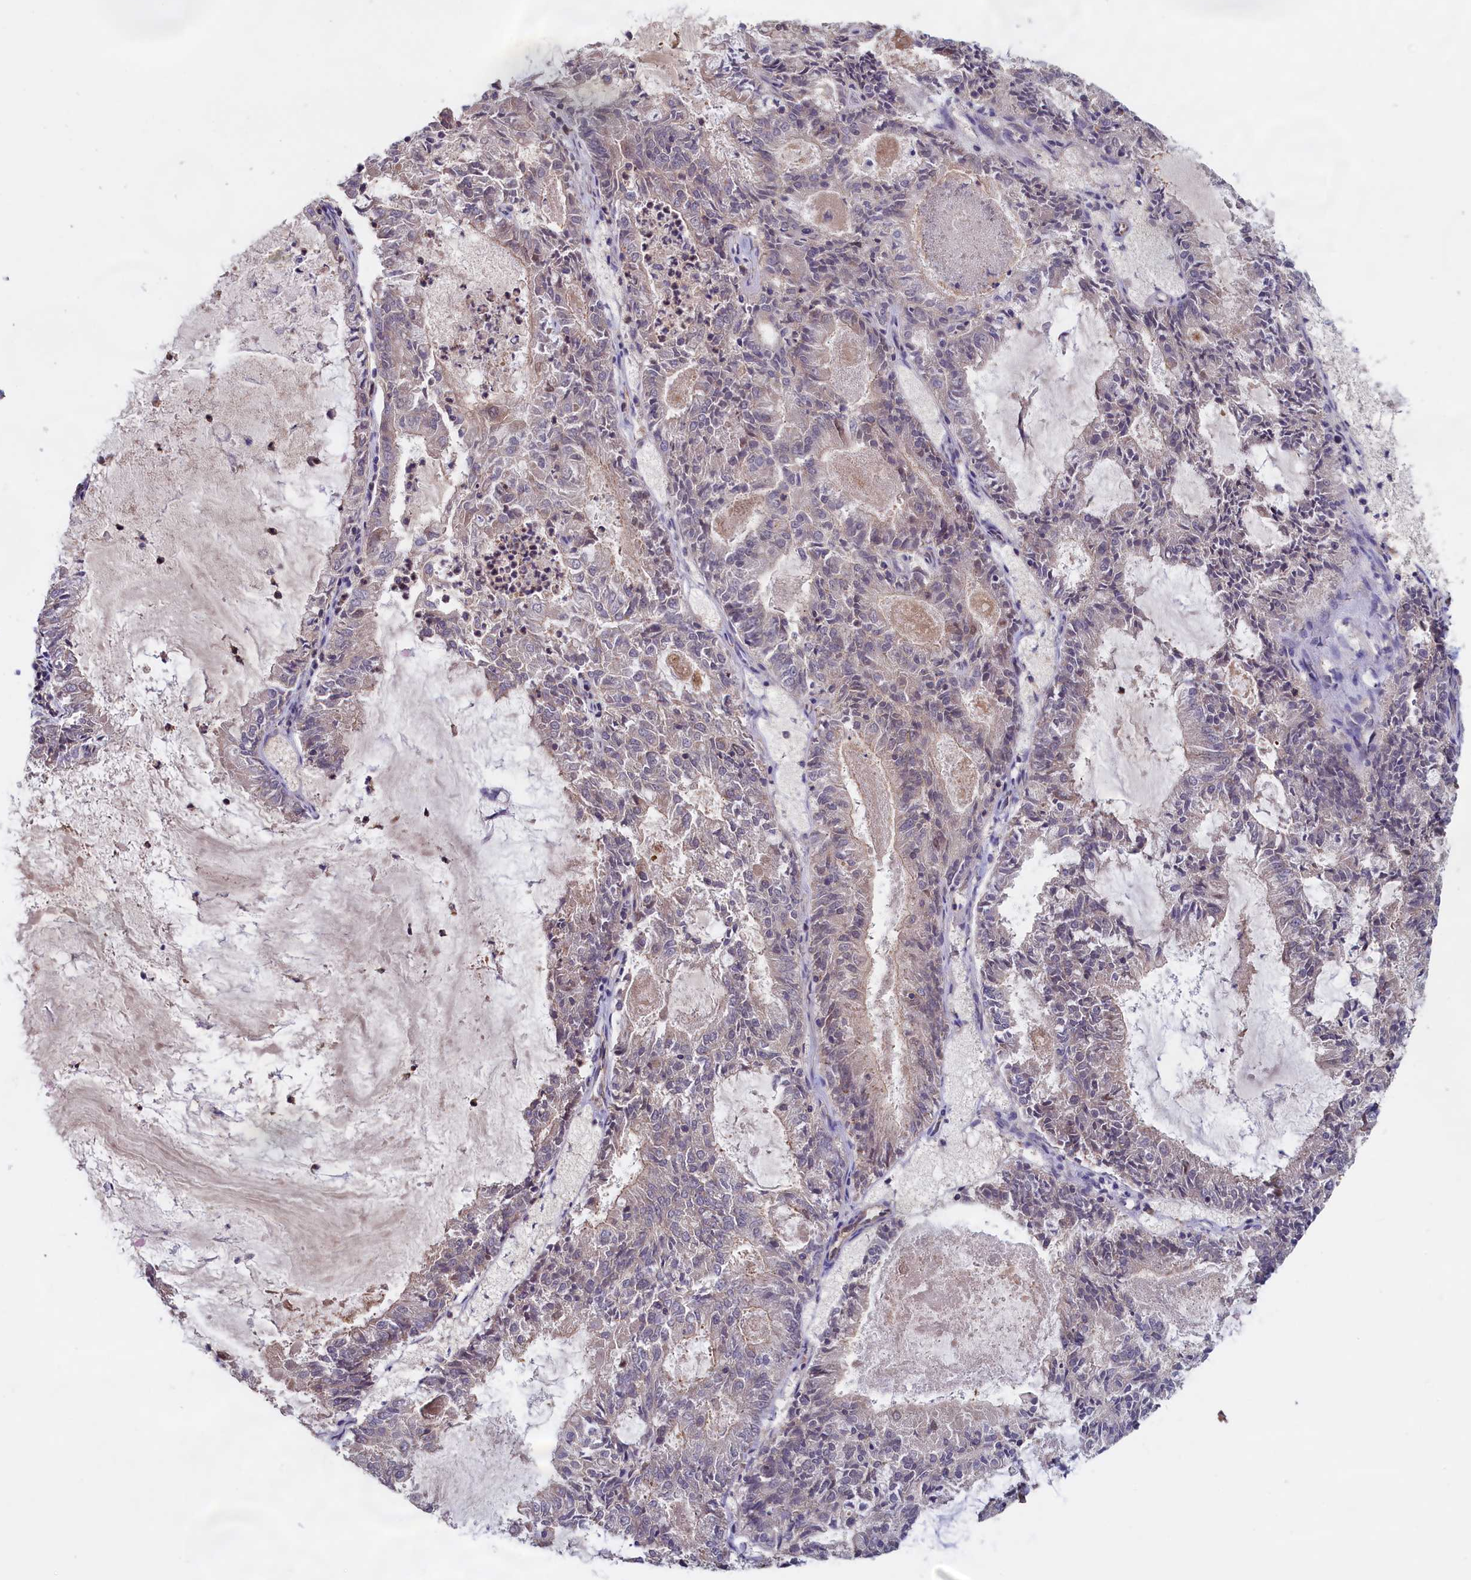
{"staining": {"intensity": "weak", "quantity": "<25%", "location": "cytoplasmic/membranous"}, "tissue": "endometrial cancer", "cell_type": "Tumor cells", "image_type": "cancer", "snomed": [{"axis": "morphology", "description": "Adenocarcinoma, NOS"}, {"axis": "topography", "description": "Endometrium"}], "caption": "Histopathology image shows no protein expression in tumor cells of adenocarcinoma (endometrial) tissue. (DAB (3,3'-diaminobenzidine) immunohistochemistry (IHC), high magnification).", "gene": "ANKRD2", "patient": {"sex": "female", "age": 57}}